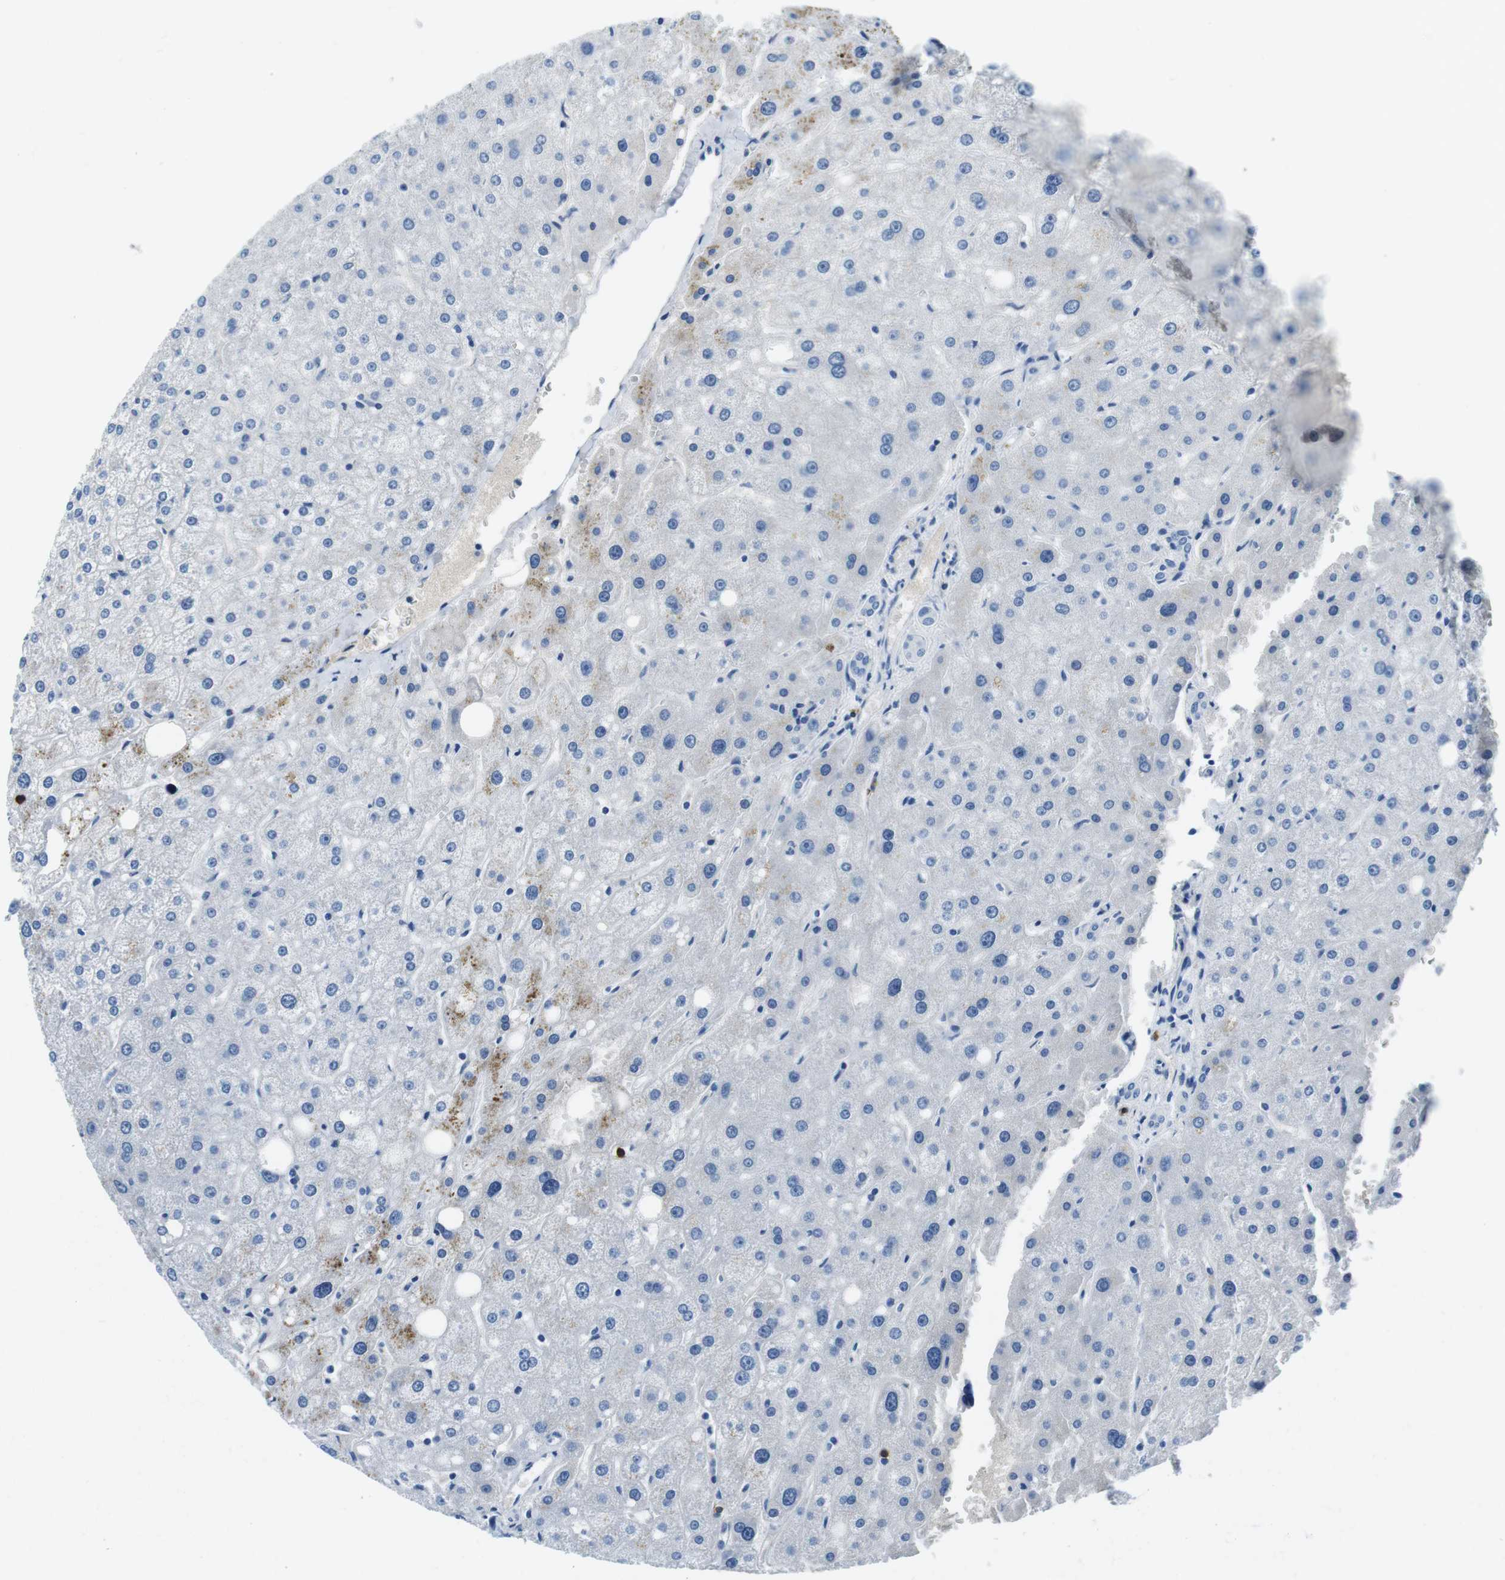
{"staining": {"intensity": "negative", "quantity": "none", "location": "none"}, "tissue": "liver", "cell_type": "Cholangiocytes", "image_type": "normal", "snomed": [{"axis": "morphology", "description": "Normal tissue, NOS"}, {"axis": "topography", "description": "Liver"}], "caption": "IHC micrograph of unremarkable liver: human liver stained with DAB (3,3'-diaminobenzidine) shows no significant protein expression in cholangiocytes.", "gene": "IGHD", "patient": {"sex": "male", "age": 73}}